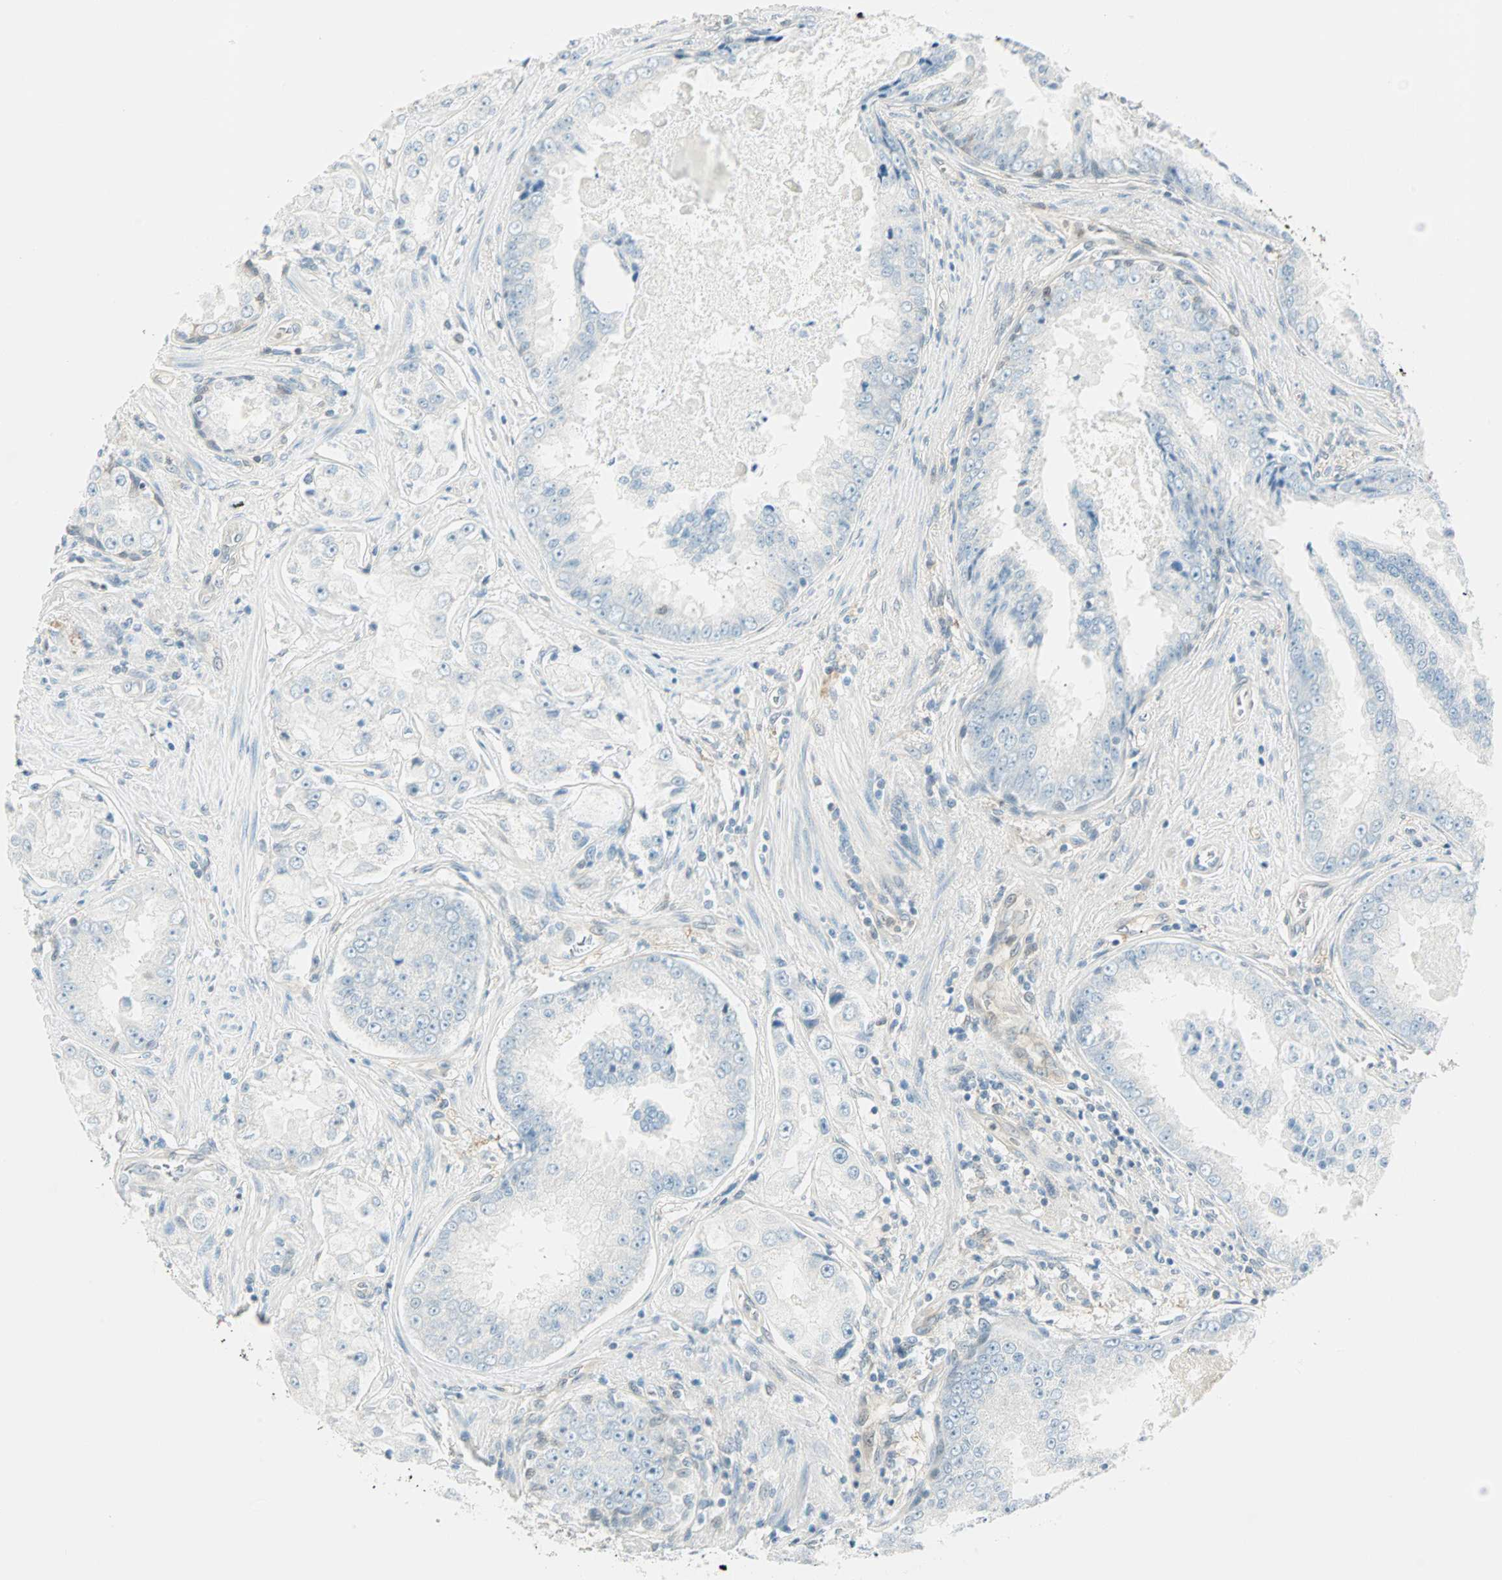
{"staining": {"intensity": "negative", "quantity": "none", "location": "none"}, "tissue": "prostate cancer", "cell_type": "Tumor cells", "image_type": "cancer", "snomed": [{"axis": "morphology", "description": "Adenocarcinoma, High grade"}, {"axis": "topography", "description": "Prostate"}], "caption": "DAB (3,3'-diaminobenzidine) immunohistochemical staining of human adenocarcinoma (high-grade) (prostate) reveals no significant positivity in tumor cells.", "gene": "S100A1", "patient": {"sex": "male", "age": 73}}